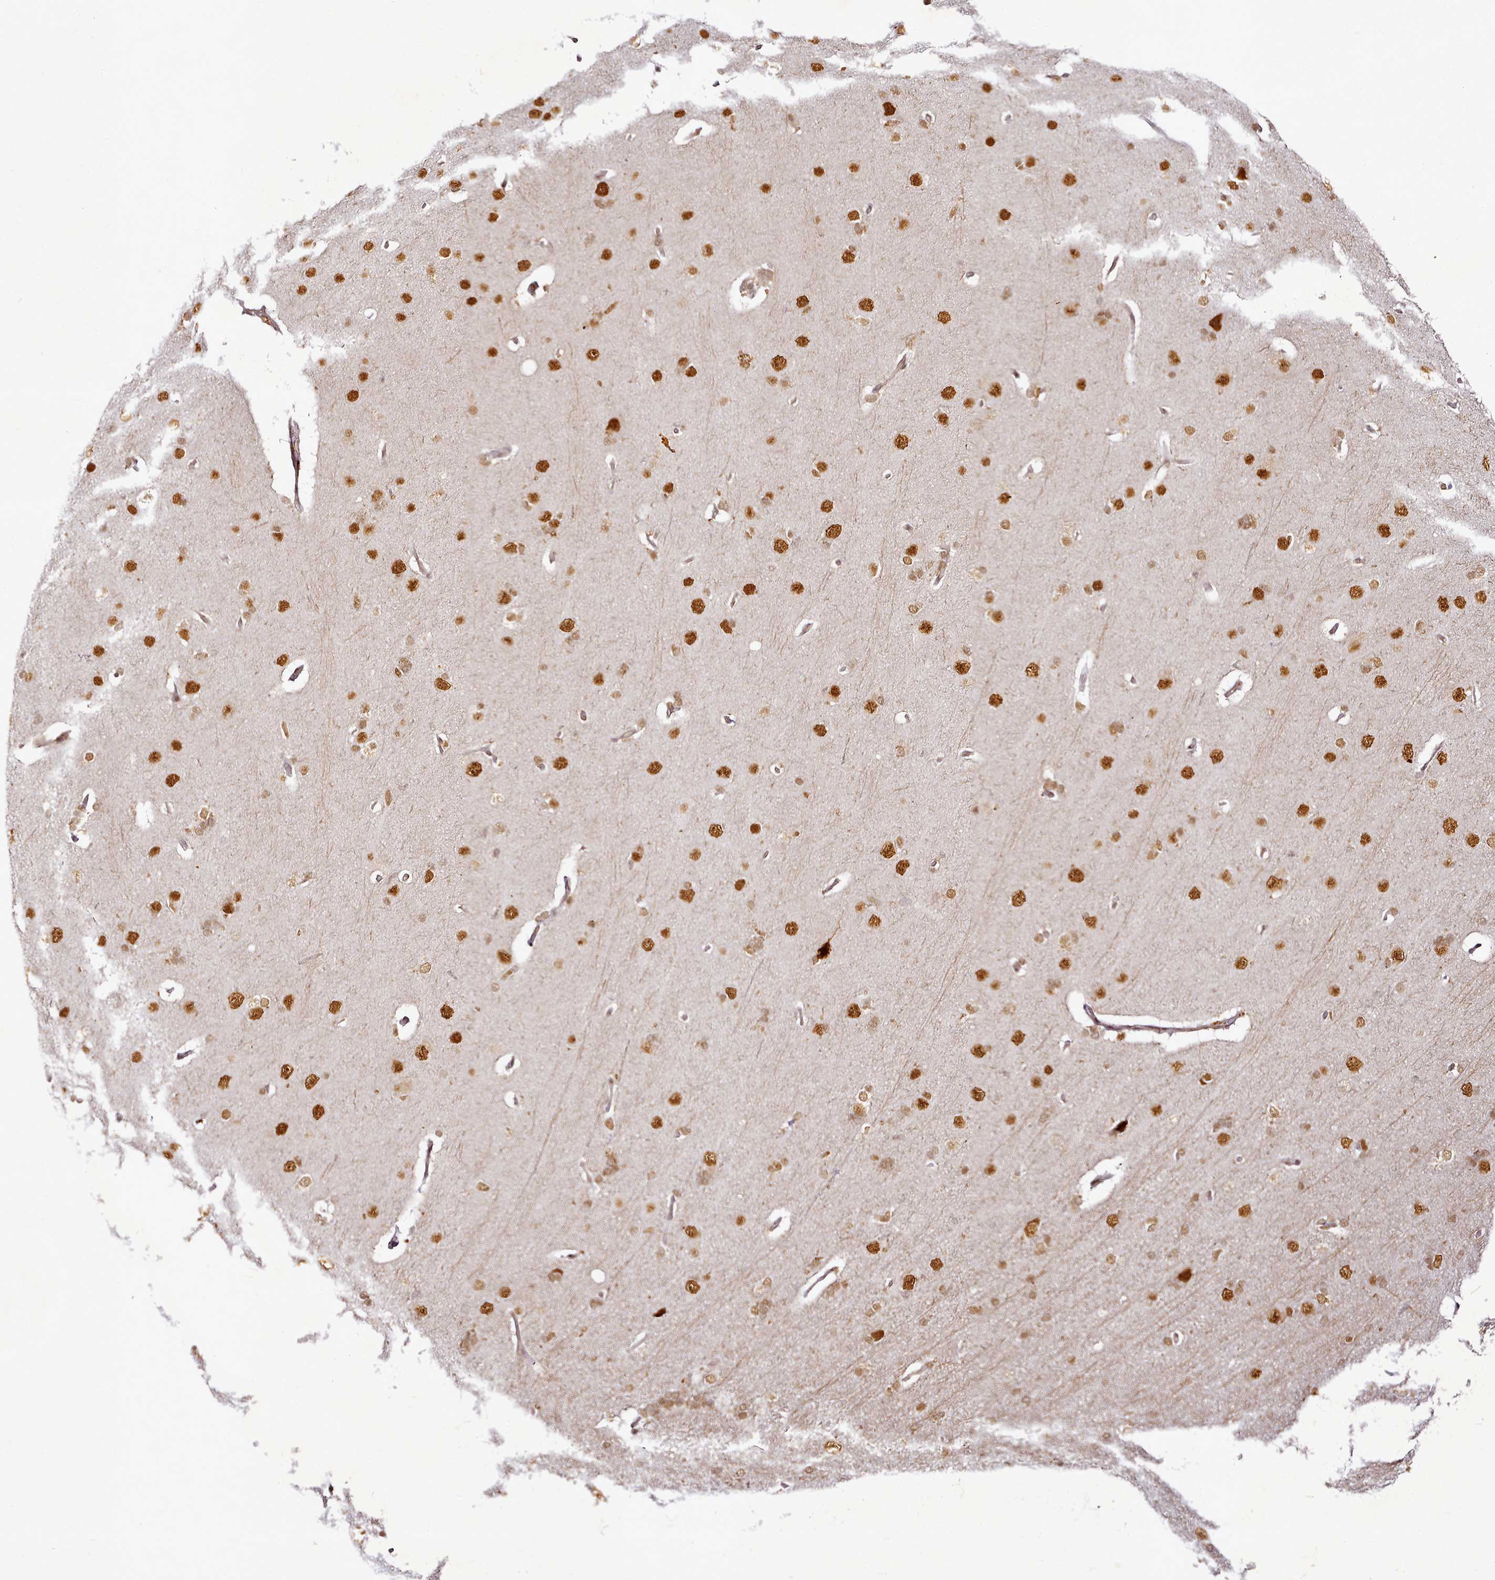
{"staining": {"intensity": "moderate", "quantity": ">75%", "location": "nuclear"}, "tissue": "cerebral cortex", "cell_type": "Endothelial cells", "image_type": "normal", "snomed": [{"axis": "morphology", "description": "Normal tissue, NOS"}, {"axis": "topography", "description": "Cerebral cortex"}], "caption": "DAB (3,3'-diaminobenzidine) immunohistochemical staining of normal human cerebral cortex displays moderate nuclear protein expression in about >75% of endothelial cells. The staining was performed using DAB to visualize the protein expression in brown, while the nuclei were stained in blue with hematoxylin (Magnification: 20x).", "gene": "SYT15B", "patient": {"sex": "male", "age": 62}}